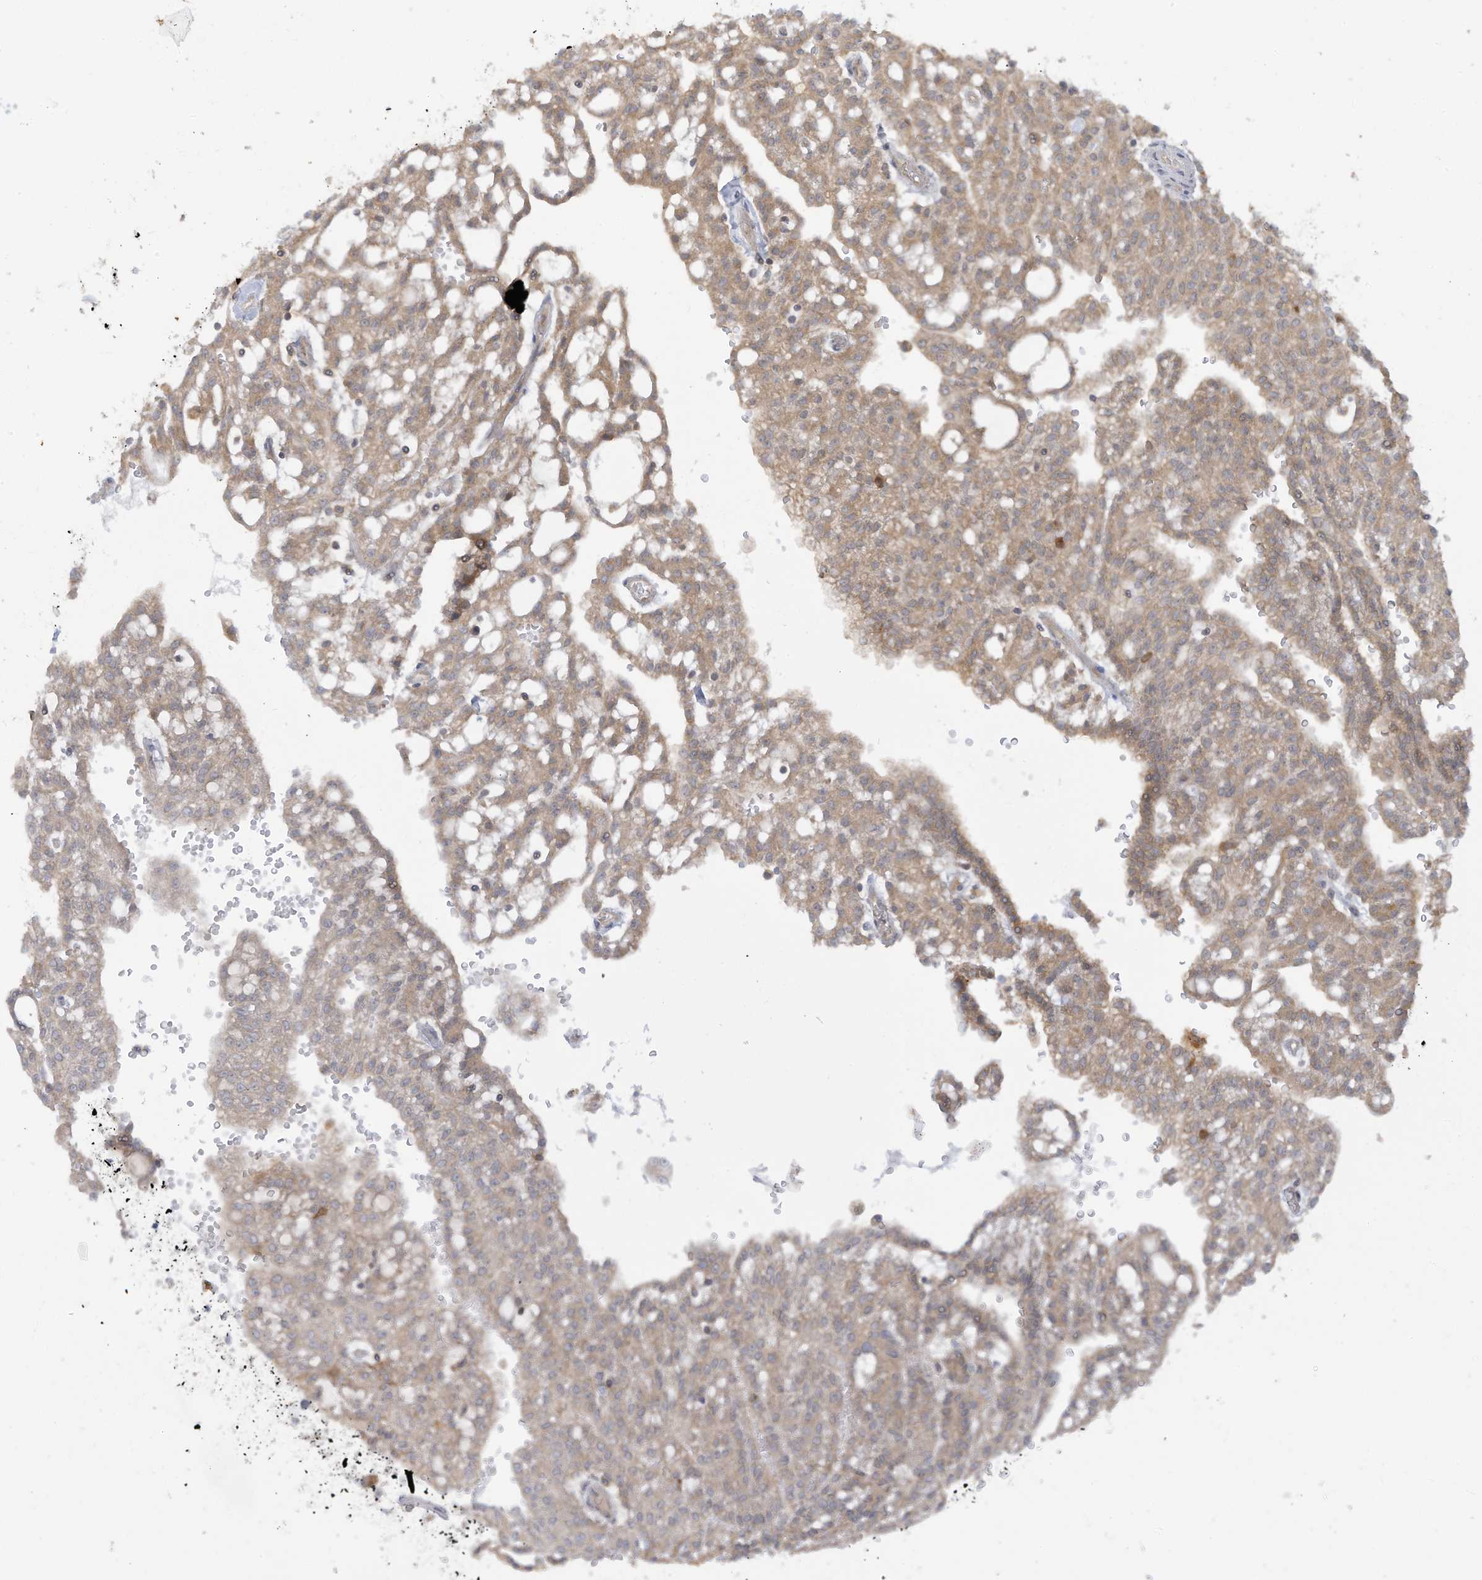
{"staining": {"intensity": "weak", "quantity": "25%-75%", "location": "cytoplasmic/membranous"}, "tissue": "renal cancer", "cell_type": "Tumor cells", "image_type": "cancer", "snomed": [{"axis": "morphology", "description": "Adenocarcinoma, NOS"}, {"axis": "topography", "description": "Kidney"}], "caption": "Renal adenocarcinoma stained with a protein marker shows weak staining in tumor cells.", "gene": "LRRN2", "patient": {"sex": "male", "age": 63}}